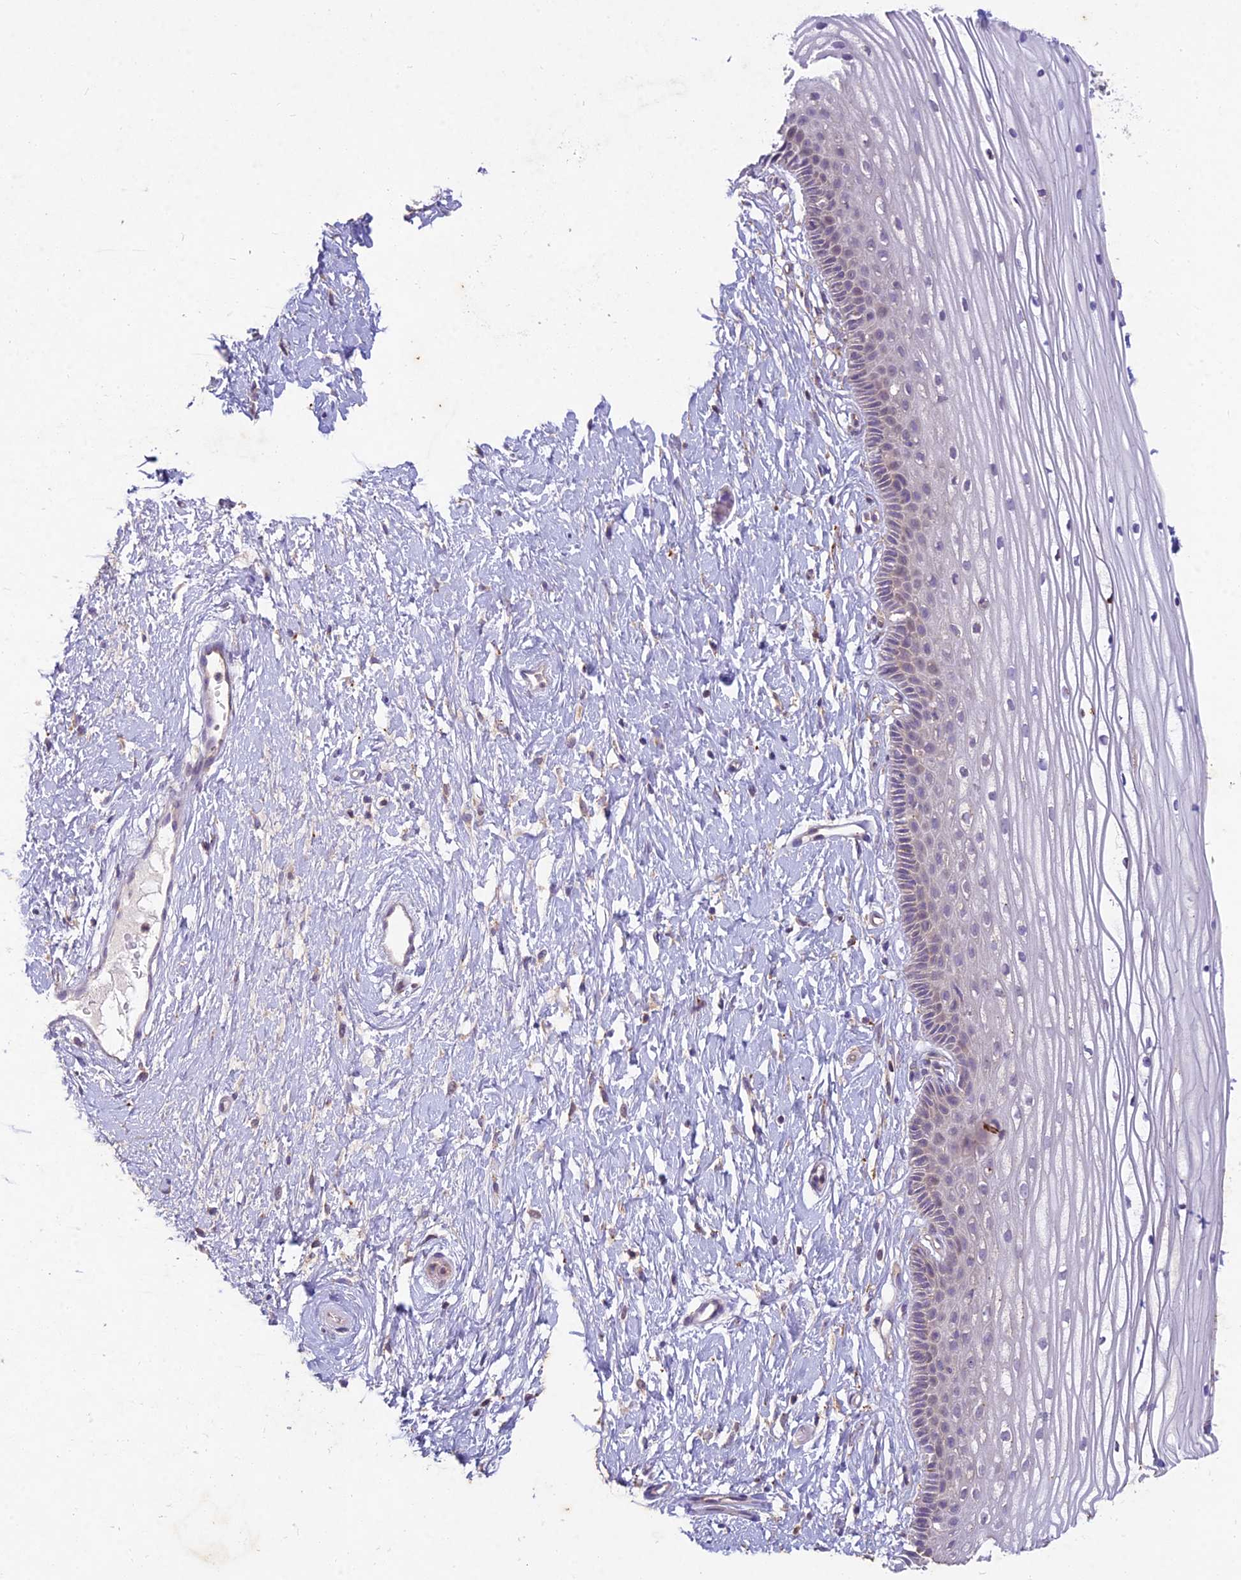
{"staining": {"intensity": "weak", "quantity": "<25%", "location": "cytoplasmic/membranous"}, "tissue": "vagina", "cell_type": "Squamous epithelial cells", "image_type": "normal", "snomed": [{"axis": "morphology", "description": "Normal tissue, NOS"}, {"axis": "topography", "description": "Vagina"}, {"axis": "topography", "description": "Cervix"}], "caption": "IHC of benign vagina demonstrates no staining in squamous epithelial cells.", "gene": "NXNL2", "patient": {"sex": "female", "age": 40}}